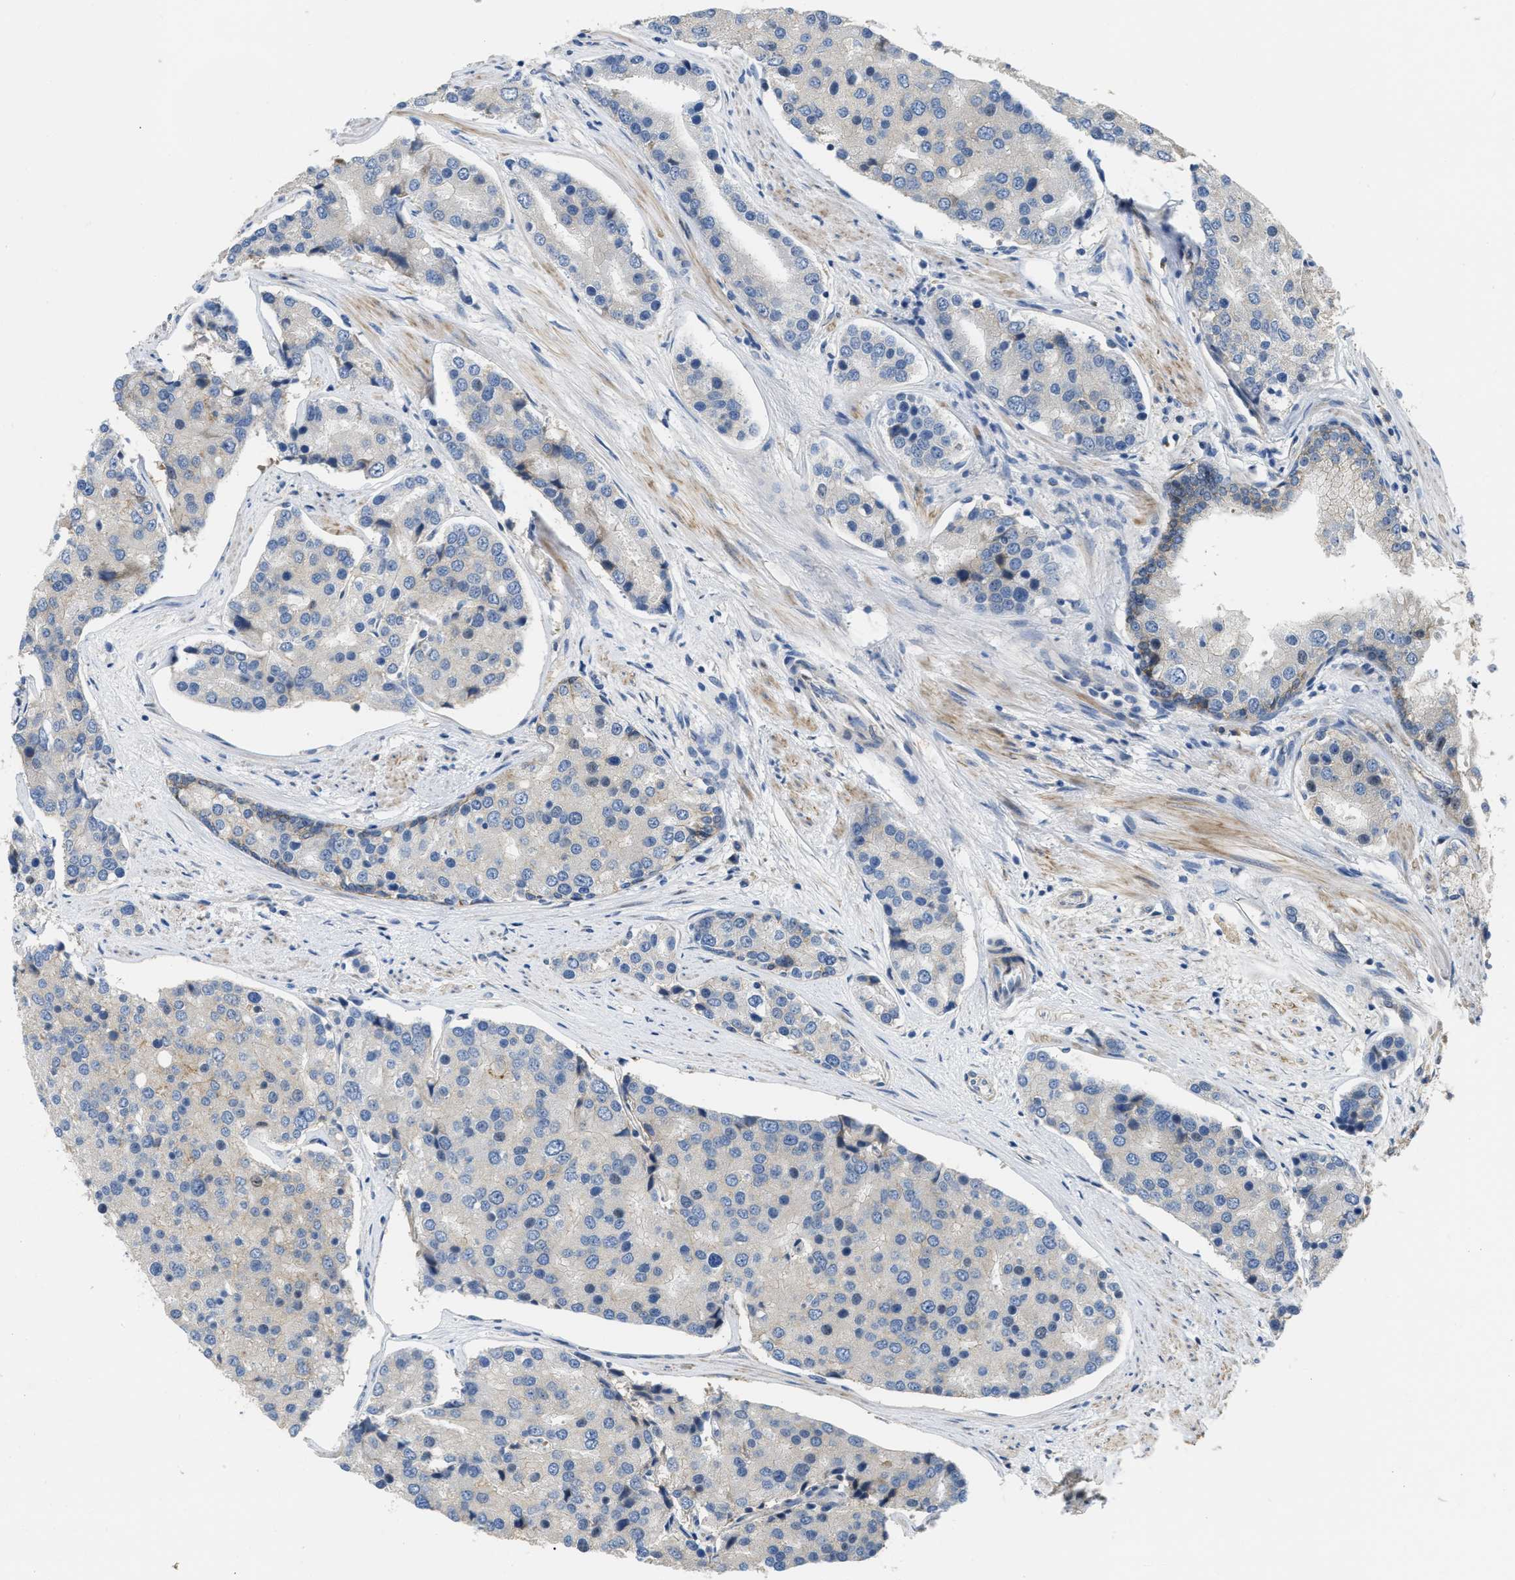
{"staining": {"intensity": "negative", "quantity": "none", "location": "none"}, "tissue": "prostate cancer", "cell_type": "Tumor cells", "image_type": "cancer", "snomed": [{"axis": "morphology", "description": "Adenocarcinoma, High grade"}, {"axis": "topography", "description": "Prostate"}], "caption": "Histopathology image shows no protein expression in tumor cells of high-grade adenocarcinoma (prostate) tissue. (DAB immunohistochemistry (IHC), high magnification).", "gene": "DHX58", "patient": {"sex": "male", "age": 50}}